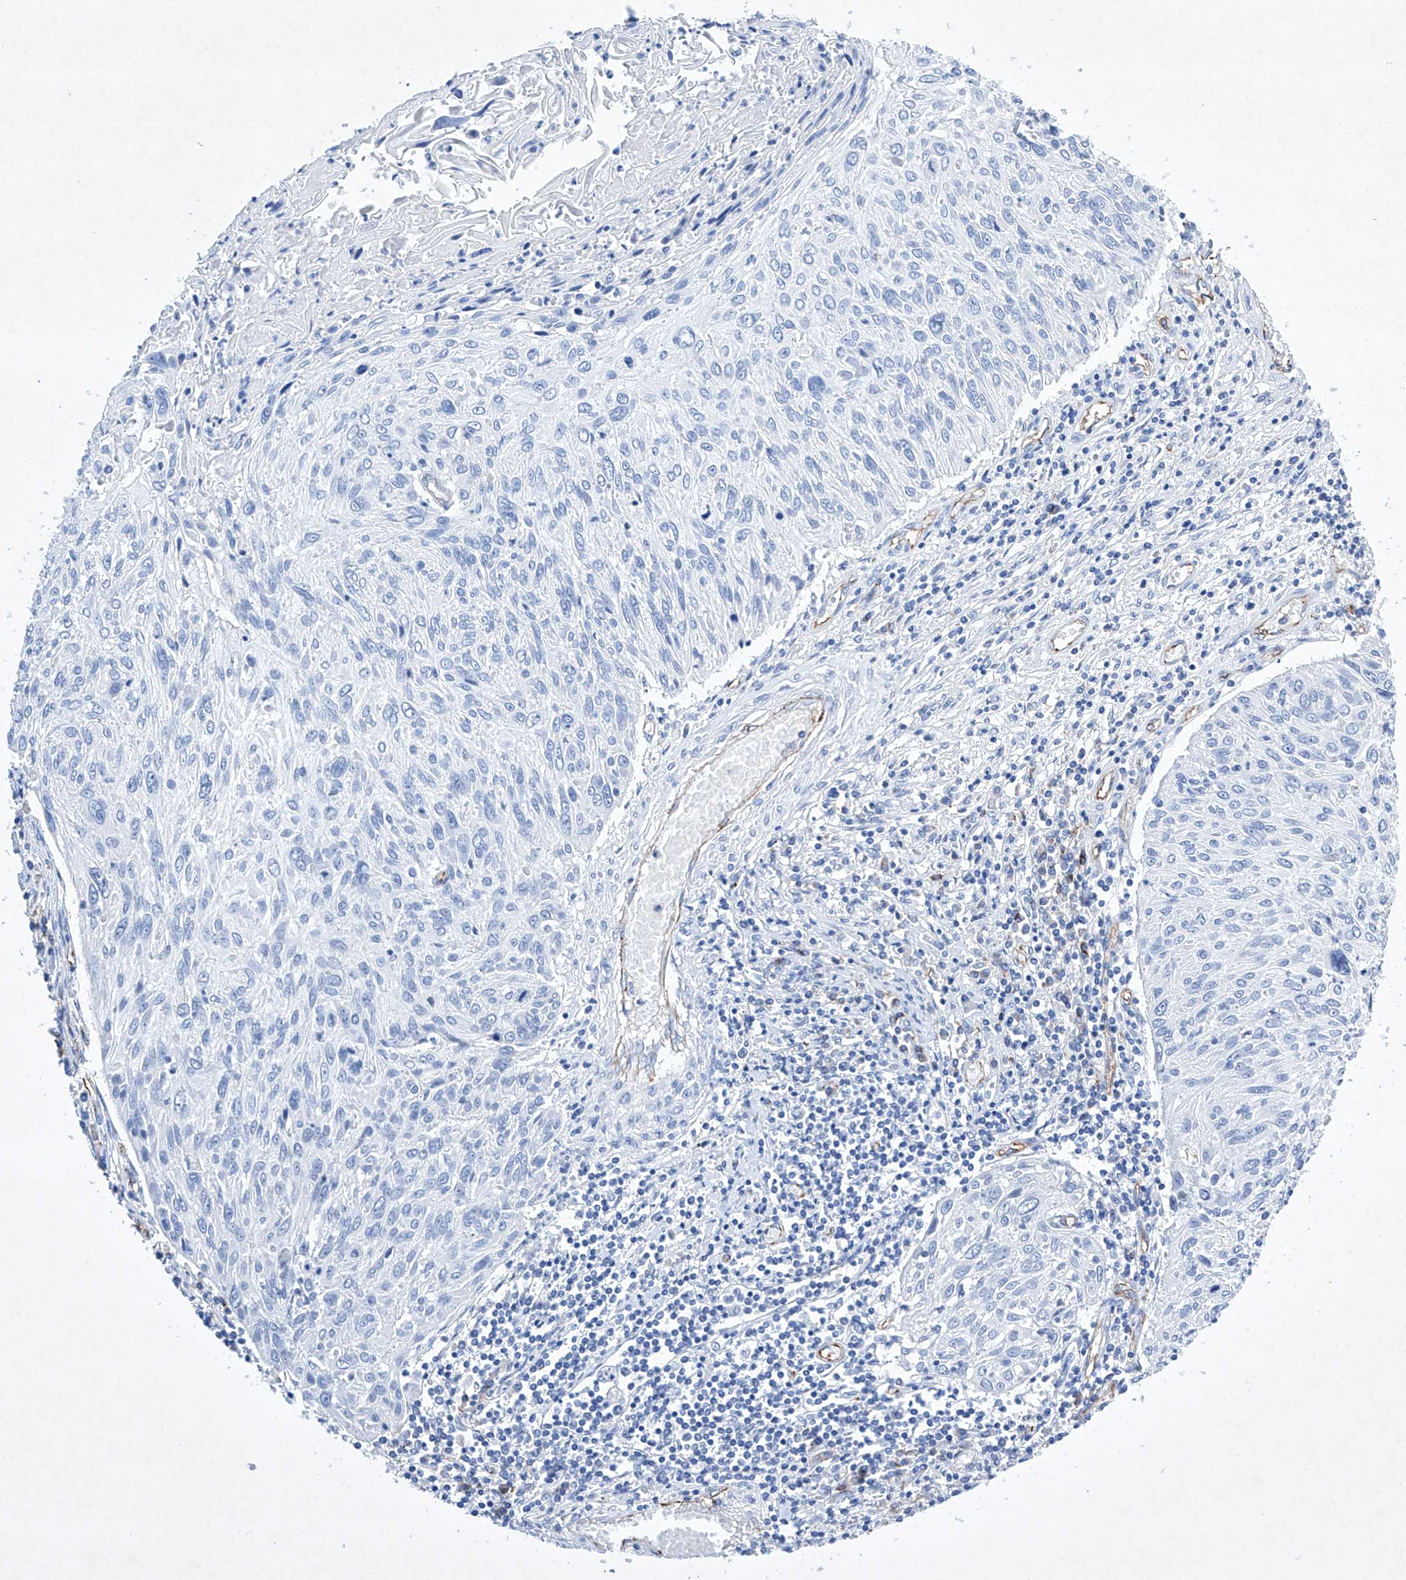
{"staining": {"intensity": "negative", "quantity": "none", "location": "none"}, "tissue": "cervical cancer", "cell_type": "Tumor cells", "image_type": "cancer", "snomed": [{"axis": "morphology", "description": "Squamous cell carcinoma, NOS"}, {"axis": "topography", "description": "Cervix"}], "caption": "A photomicrograph of human squamous cell carcinoma (cervical) is negative for staining in tumor cells. (IHC, brightfield microscopy, high magnification).", "gene": "ETV7", "patient": {"sex": "female", "age": 51}}